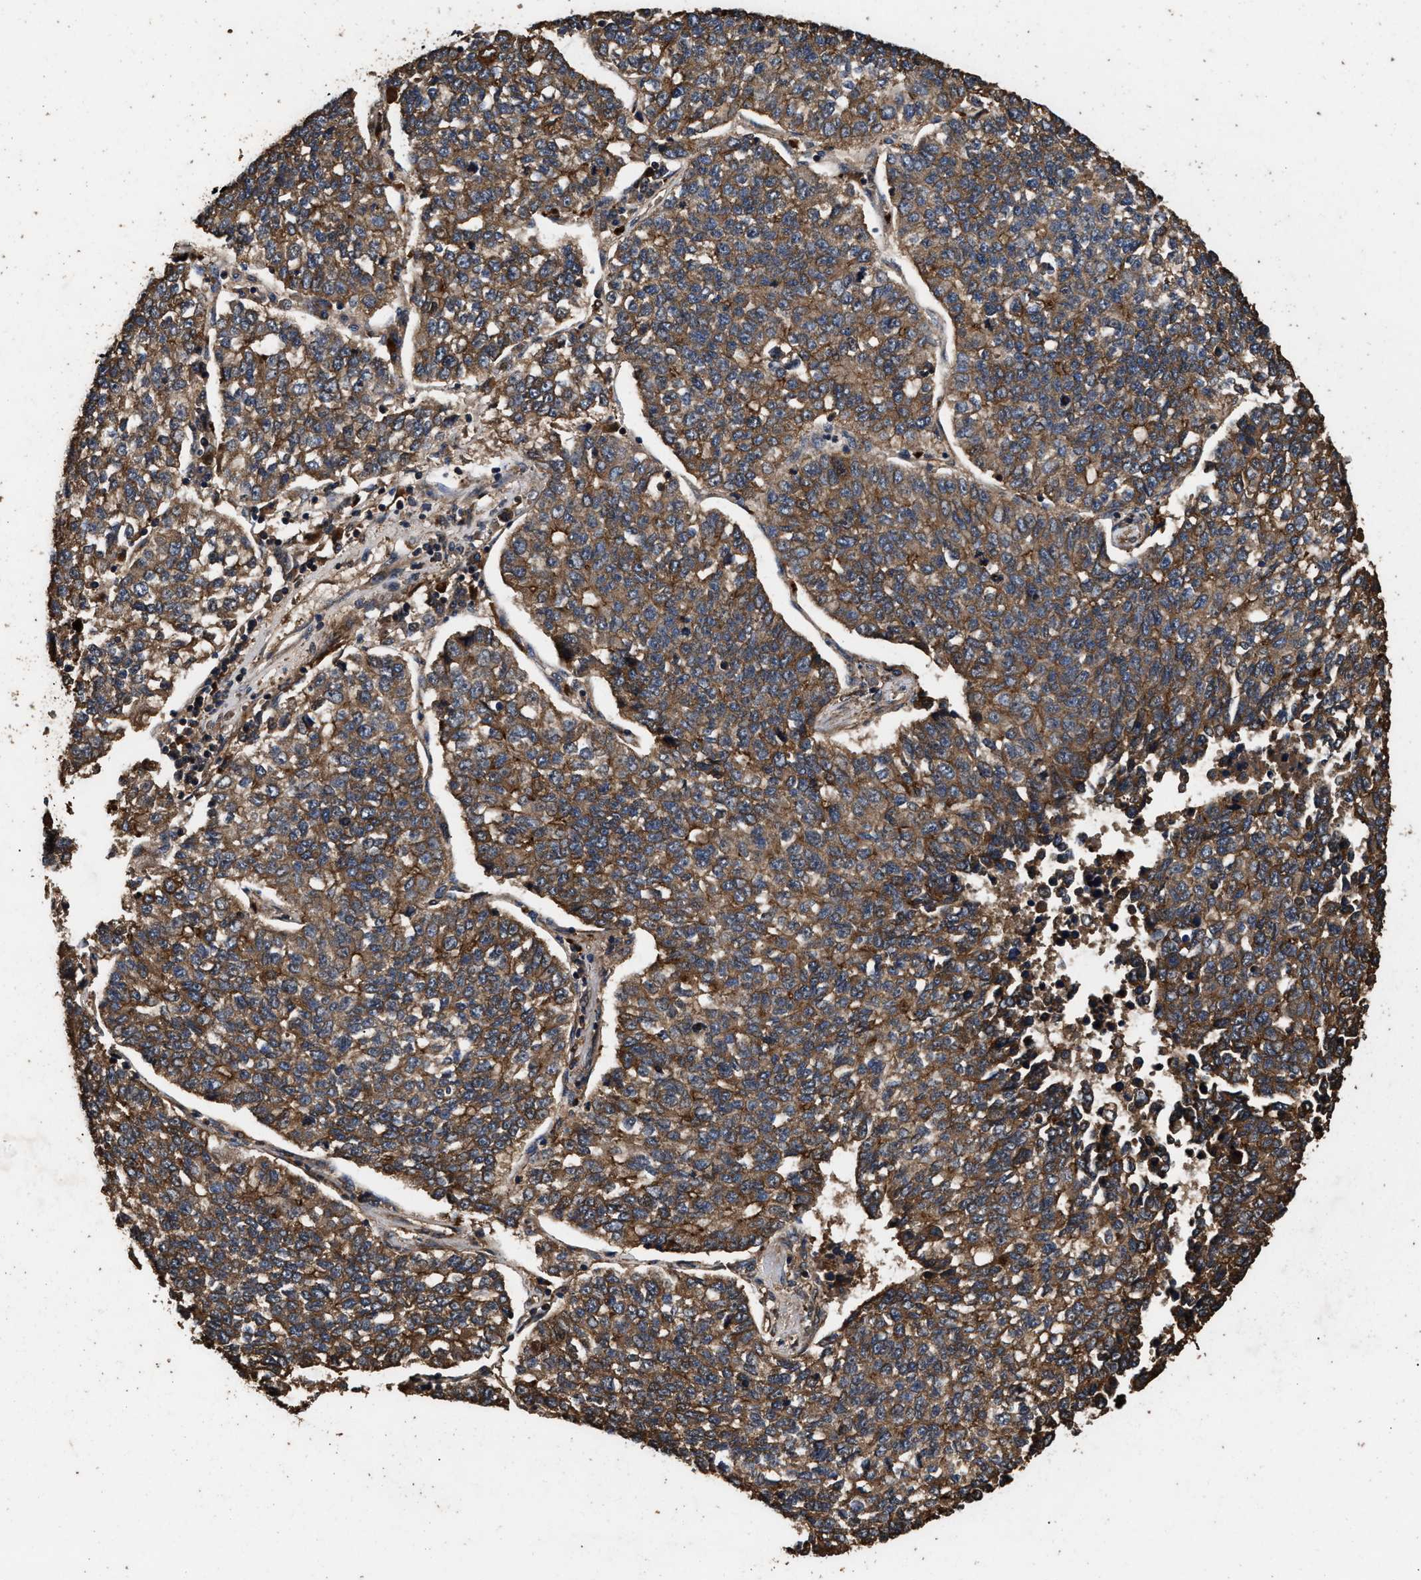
{"staining": {"intensity": "moderate", "quantity": ">75%", "location": "cytoplasmic/membranous"}, "tissue": "lung cancer", "cell_type": "Tumor cells", "image_type": "cancer", "snomed": [{"axis": "morphology", "description": "Adenocarcinoma, NOS"}, {"axis": "topography", "description": "Lung"}], "caption": "IHC histopathology image of neoplastic tissue: human lung cancer stained using IHC exhibits medium levels of moderate protein expression localized specifically in the cytoplasmic/membranous of tumor cells, appearing as a cytoplasmic/membranous brown color.", "gene": "KYAT1", "patient": {"sex": "male", "age": 49}}